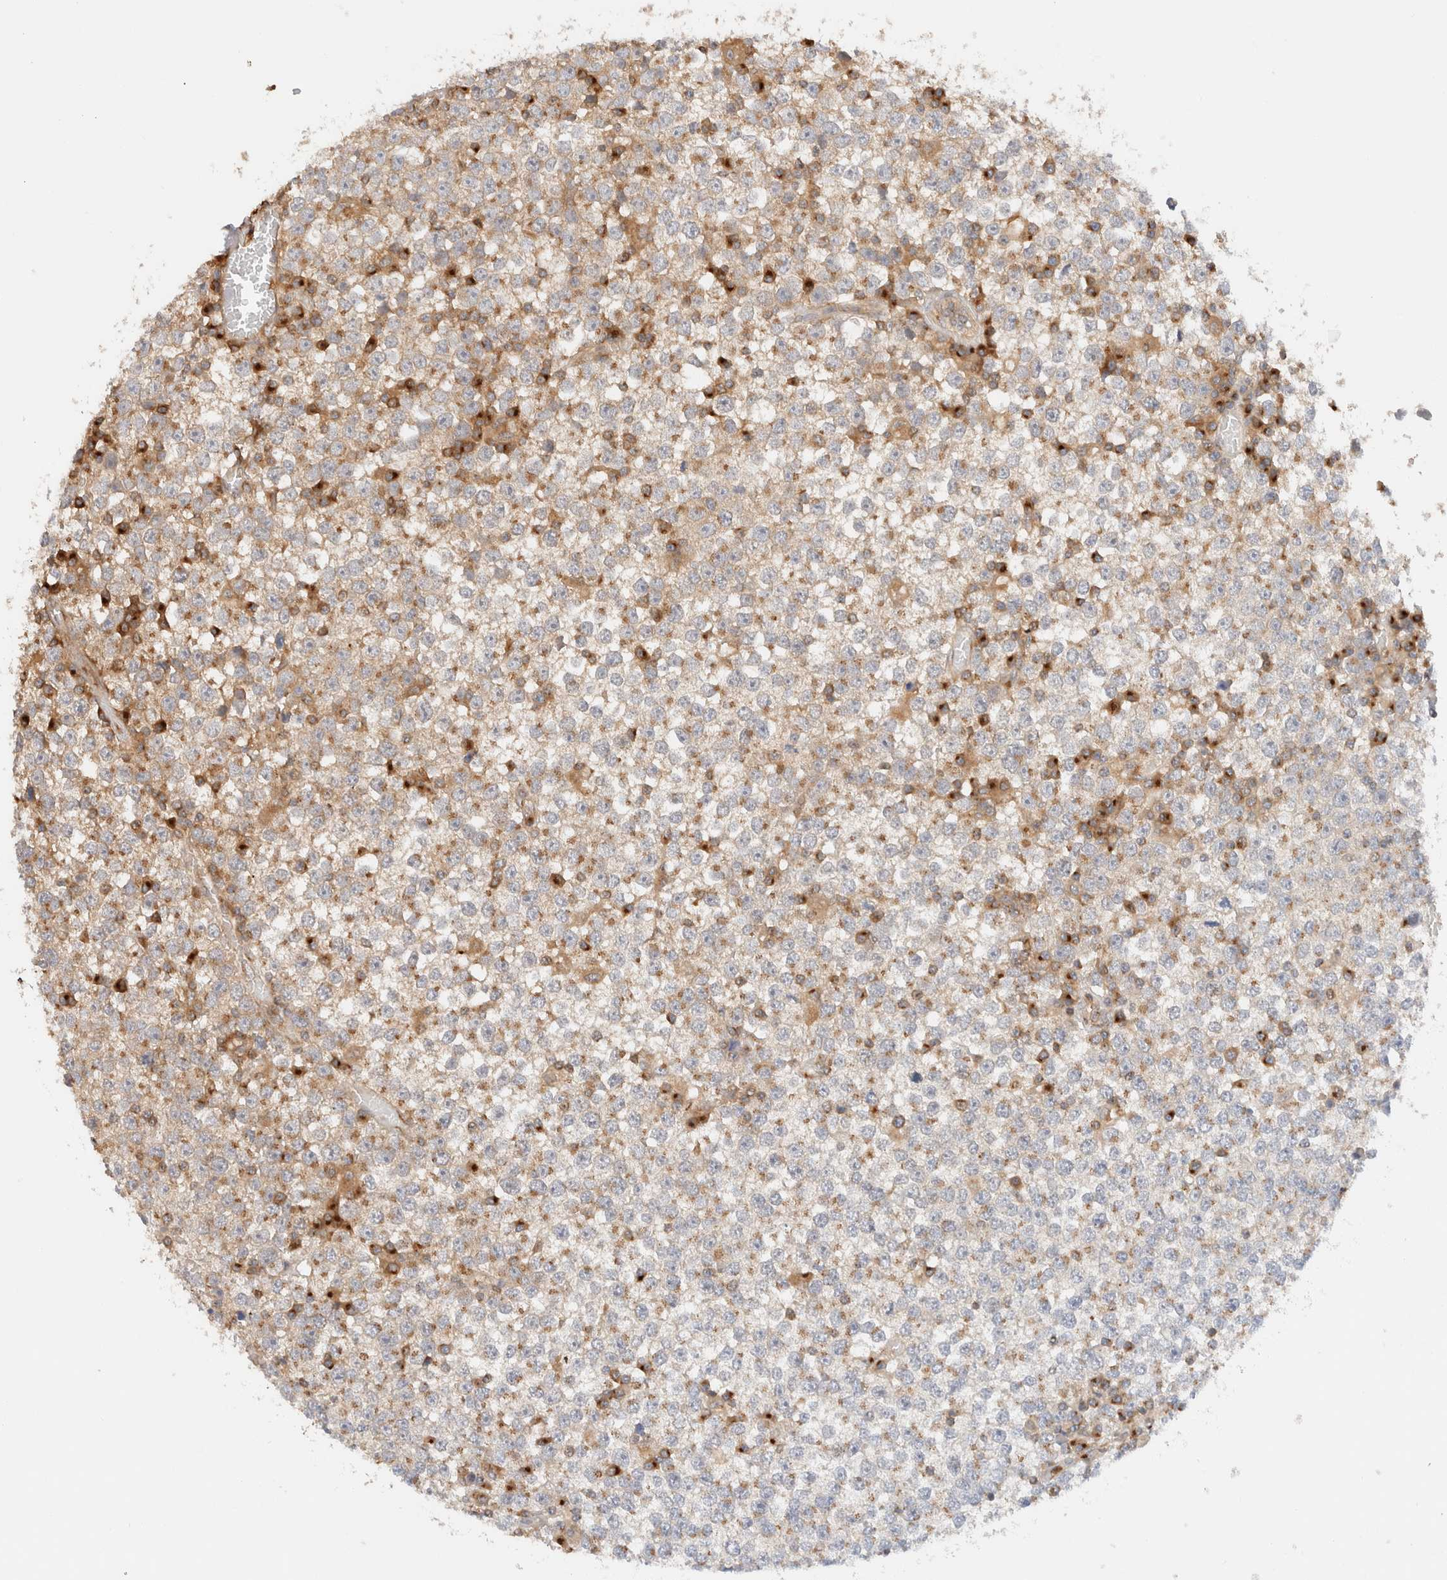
{"staining": {"intensity": "weak", "quantity": "<25%", "location": "cytoplasmic/membranous"}, "tissue": "testis cancer", "cell_type": "Tumor cells", "image_type": "cancer", "snomed": [{"axis": "morphology", "description": "Seminoma, NOS"}, {"axis": "topography", "description": "Testis"}], "caption": "An image of human testis cancer is negative for staining in tumor cells. Brightfield microscopy of IHC stained with DAB (brown) and hematoxylin (blue), captured at high magnification.", "gene": "RABEP1", "patient": {"sex": "male", "age": 65}}